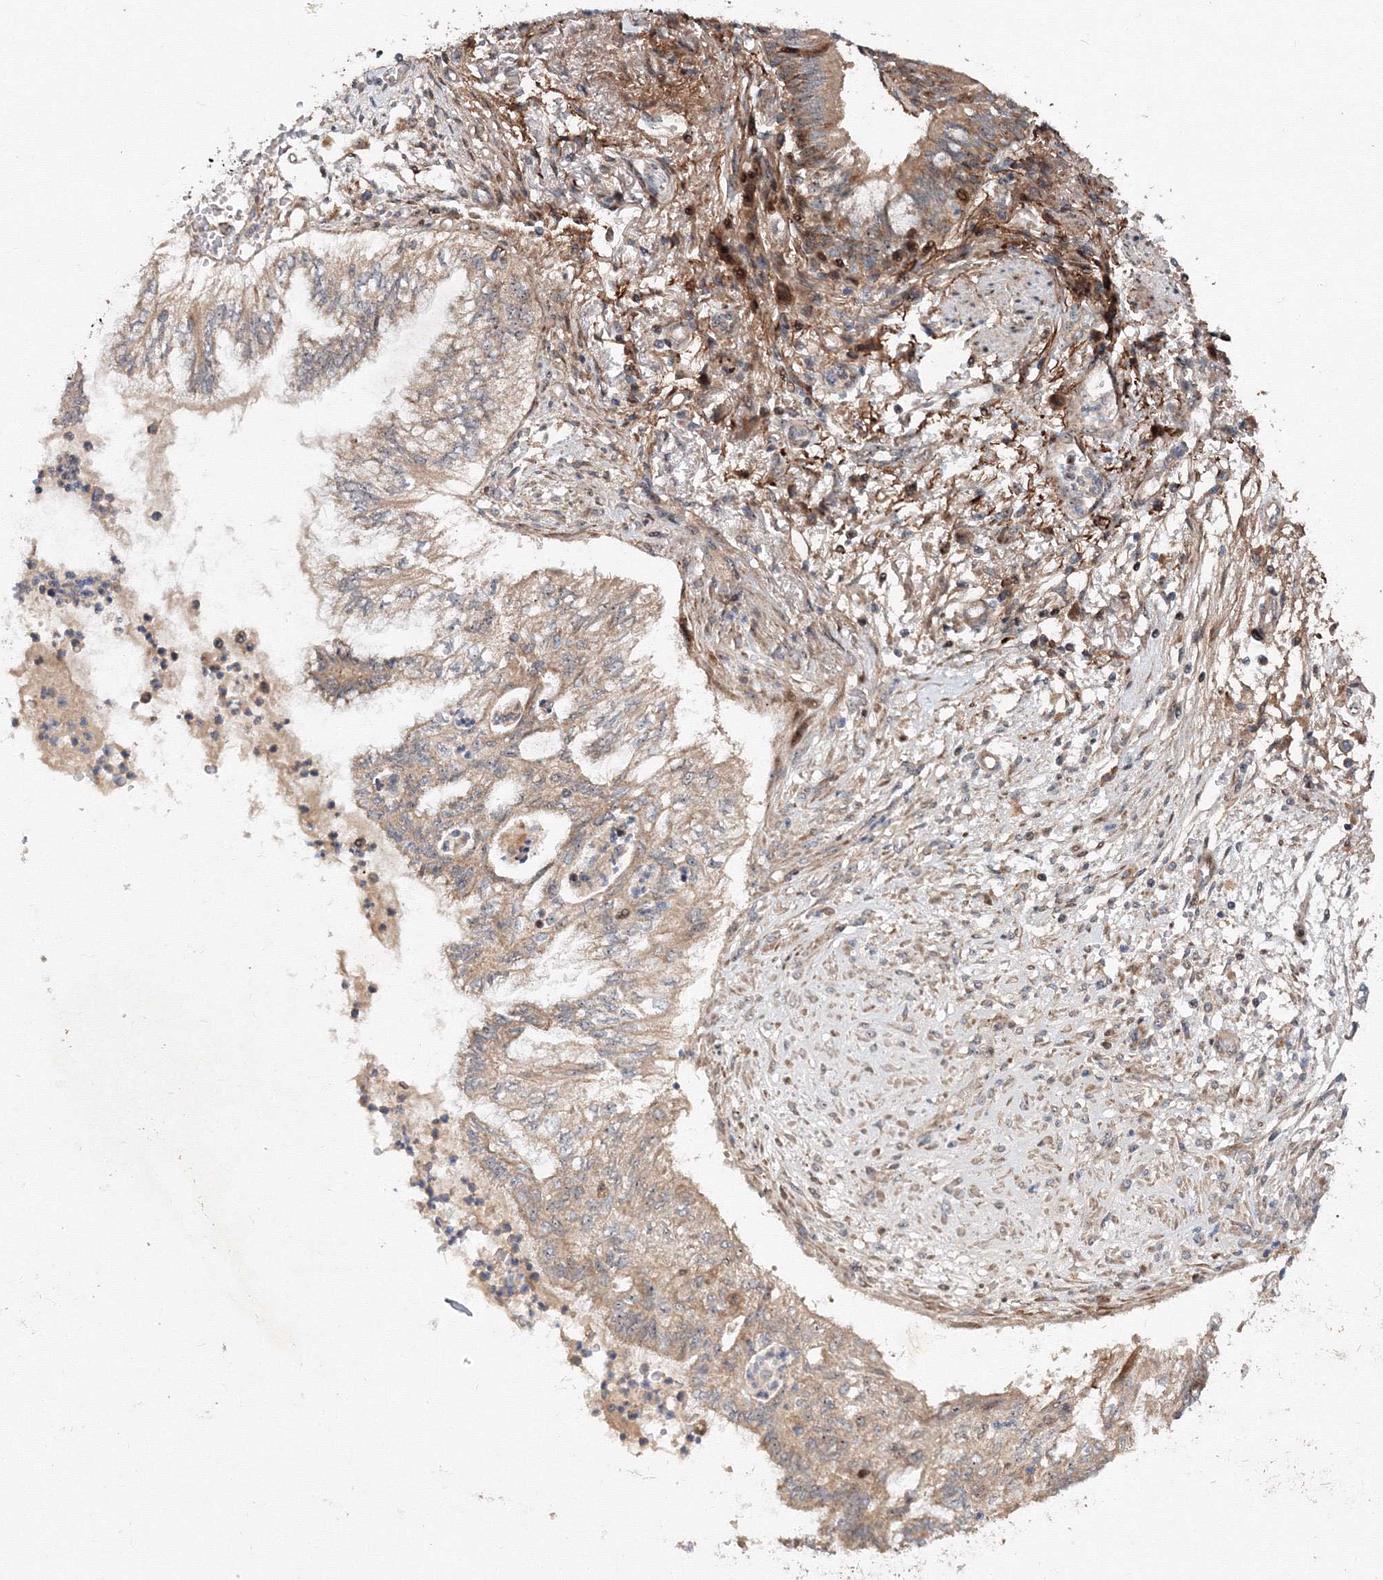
{"staining": {"intensity": "weak", "quantity": ">75%", "location": "cytoplasmic/membranous"}, "tissue": "lung cancer", "cell_type": "Tumor cells", "image_type": "cancer", "snomed": [{"axis": "morphology", "description": "Adenocarcinoma, NOS"}, {"axis": "topography", "description": "Lung"}], "caption": "A brown stain shows weak cytoplasmic/membranous expression of a protein in human adenocarcinoma (lung) tumor cells.", "gene": "ANKAR", "patient": {"sex": "female", "age": 70}}